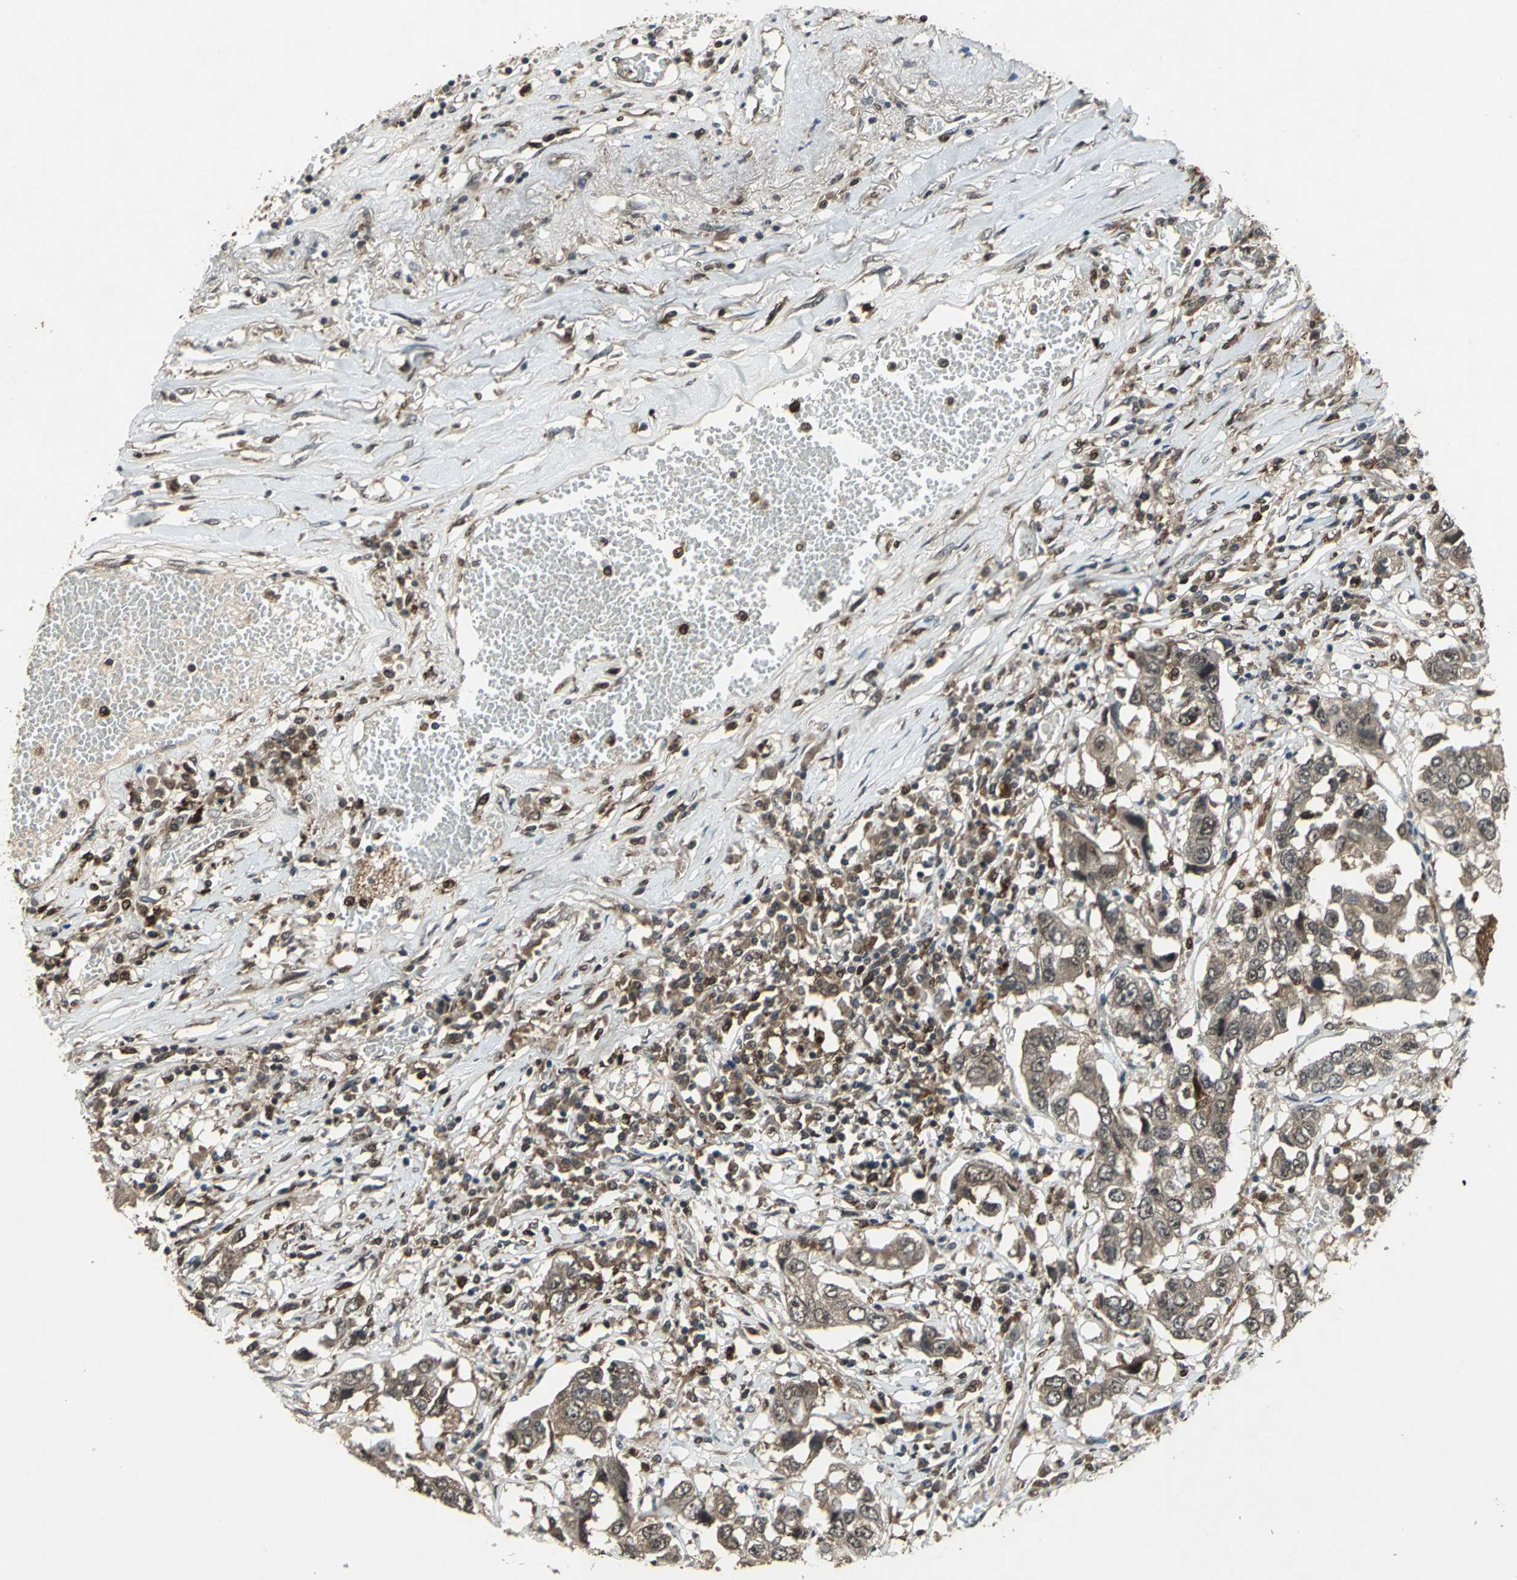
{"staining": {"intensity": "moderate", "quantity": ">75%", "location": "cytoplasmic/membranous"}, "tissue": "lung cancer", "cell_type": "Tumor cells", "image_type": "cancer", "snomed": [{"axis": "morphology", "description": "Squamous cell carcinoma, NOS"}, {"axis": "topography", "description": "Lung"}], "caption": "This is a micrograph of immunohistochemistry (IHC) staining of squamous cell carcinoma (lung), which shows moderate expression in the cytoplasmic/membranous of tumor cells.", "gene": "PYCARD", "patient": {"sex": "male", "age": 71}}